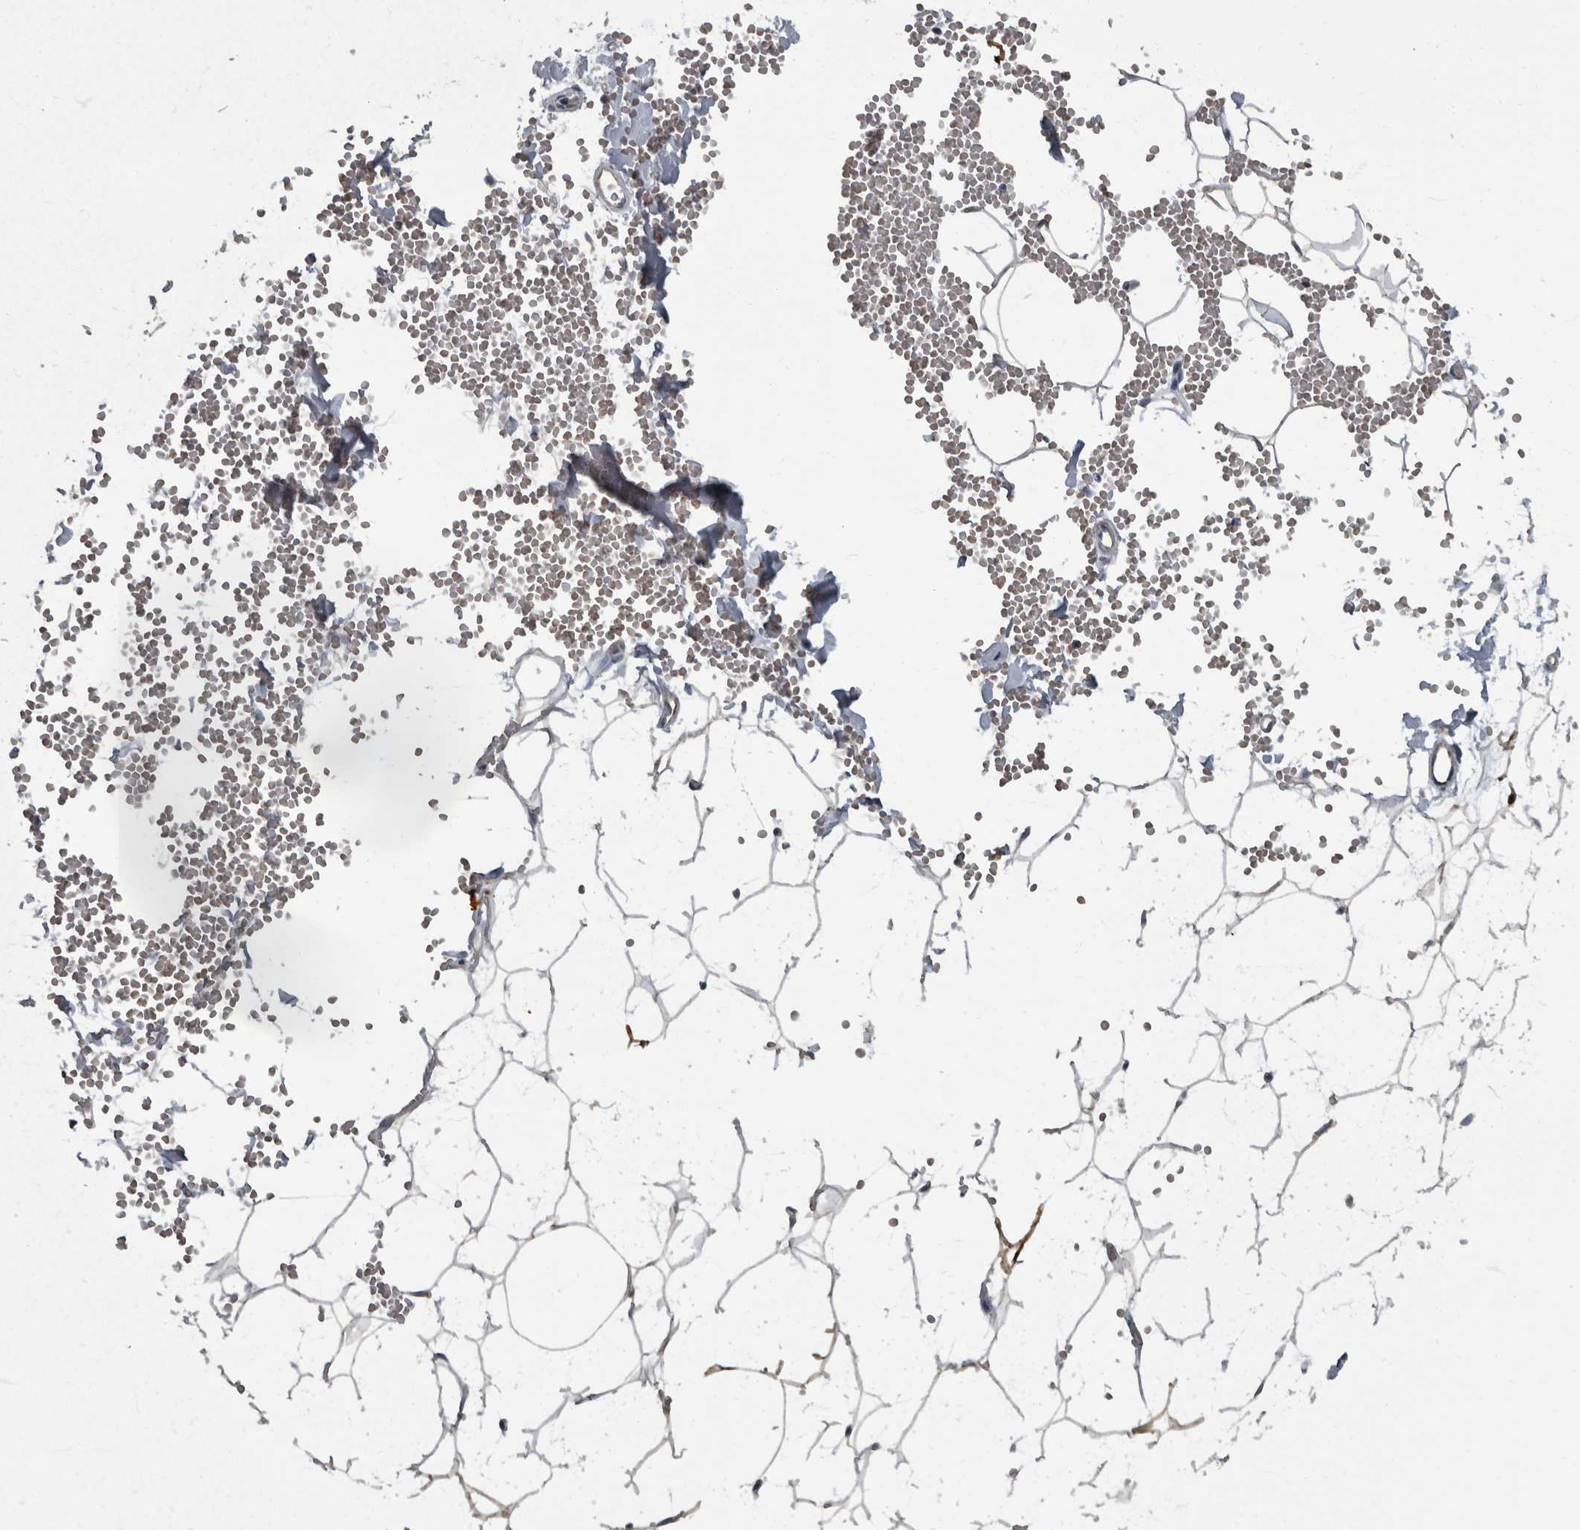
{"staining": {"intensity": "negative", "quantity": "none", "location": "none"}, "tissue": "adipose tissue", "cell_type": "Adipocytes", "image_type": "normal", "snomed": [{"axis": "morphology", "description": "Normal tissue, NOS"}, {"axis": "topography", "description": "Breast"}], "caption": "Immunohistochemistry (IHC) histopathology image of benign adipose tissue: human adipose tissue stained with DAB (3,3'-diaminobenzidine) reveals no significant protein staining in adipocytes. Nuclei are stained in blue.", "gene": "RABGGTB", "patient": {"sex": "female", "age": 23}}